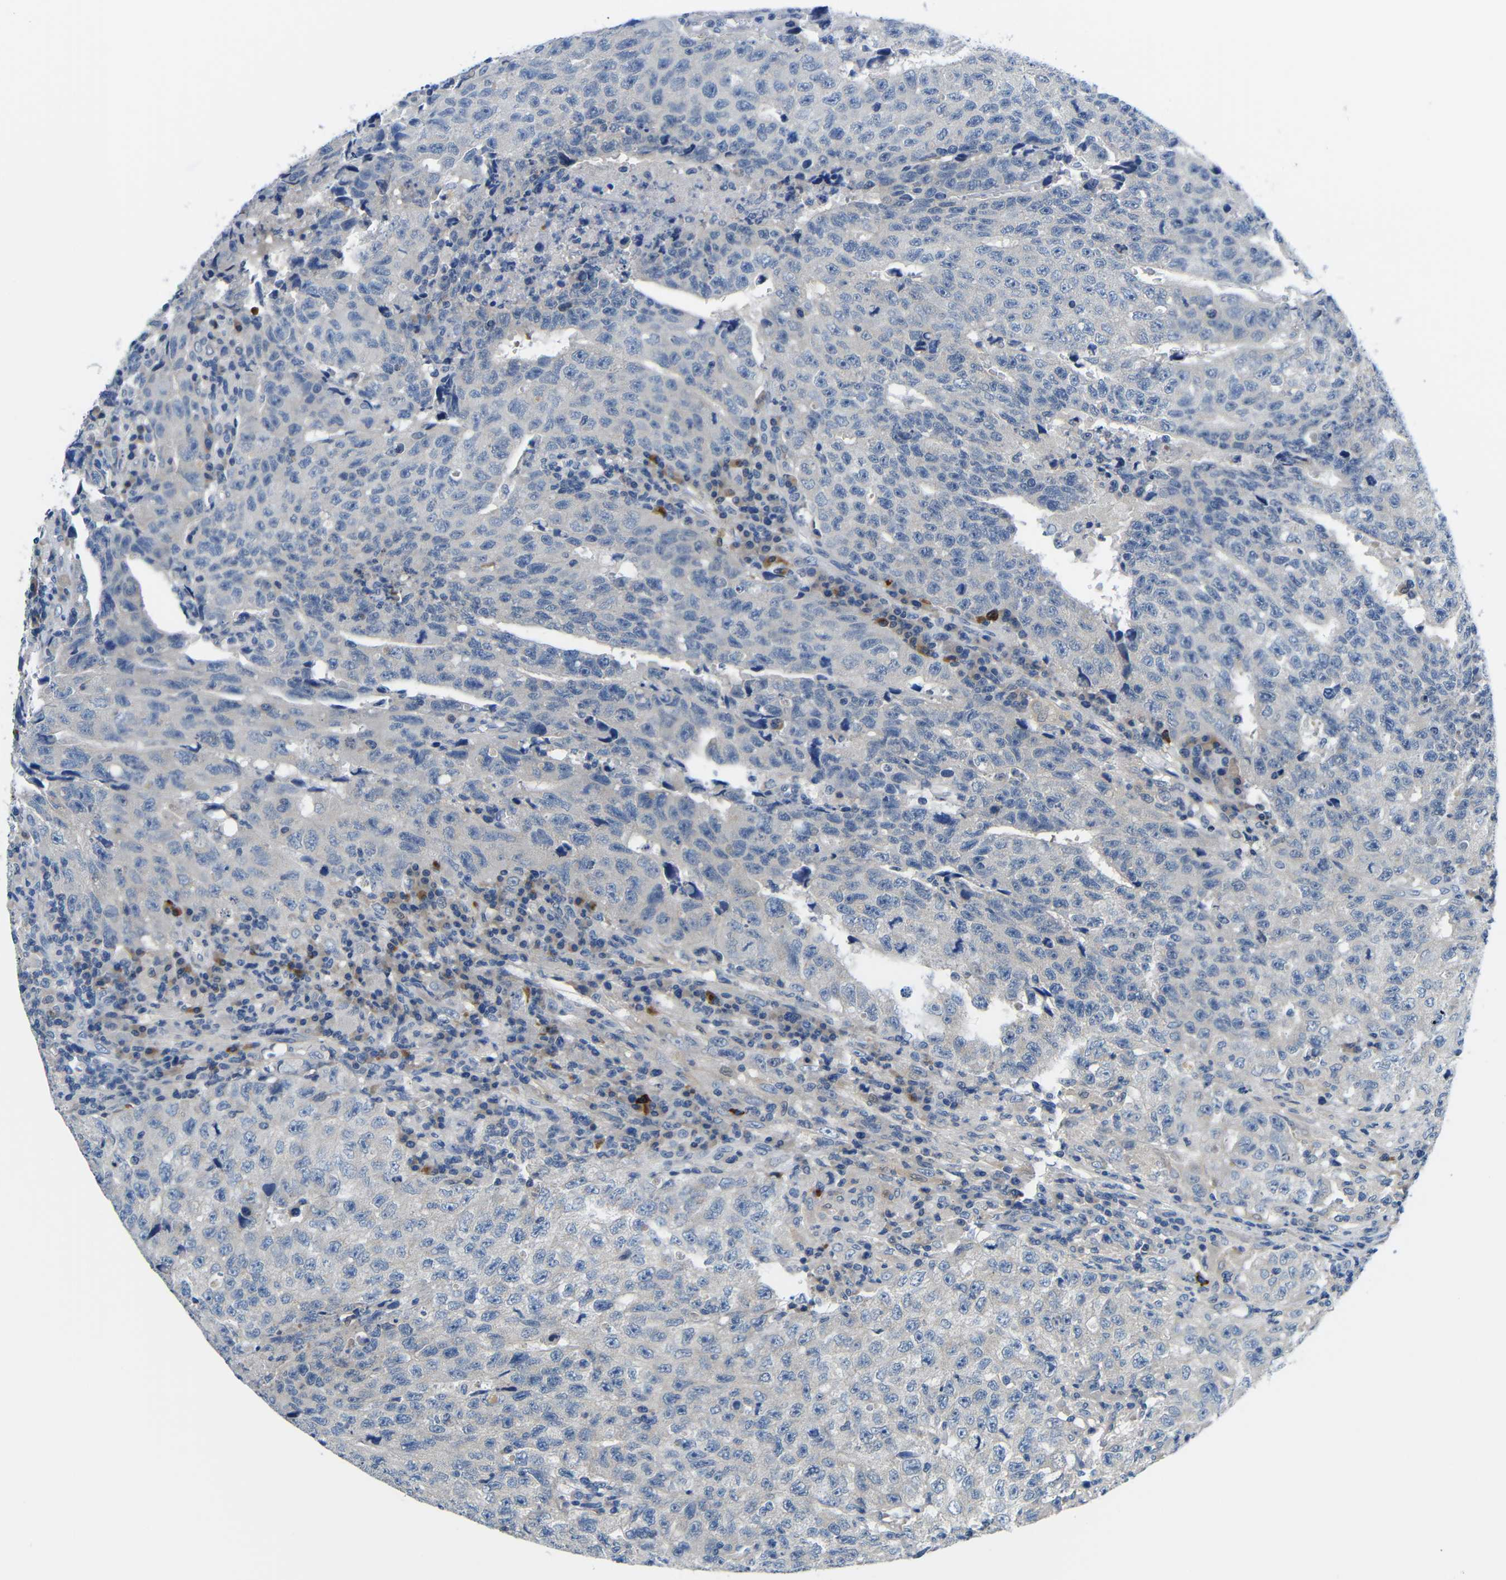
{"staining": {"intensity": "negative", "quantity": "none", "location": "none"}, "tissue": "testis cancer", "cell_type": "Tumor cells", "image_type": "cancer", "snomed": [{"axis": "morphology", "description": "Necrosis, NOS"}, {"axis": "morphology", "description": "Carcinoma, Embryonal, NOS"}, {"axis": "topography", "description": "Testis"}], "caption": "This is a image of IHC staining of testis cancer, which shows no positivity in tumor cells.", "gene": "NEGR1", "patient": {"sex": "male", "age": 19}}